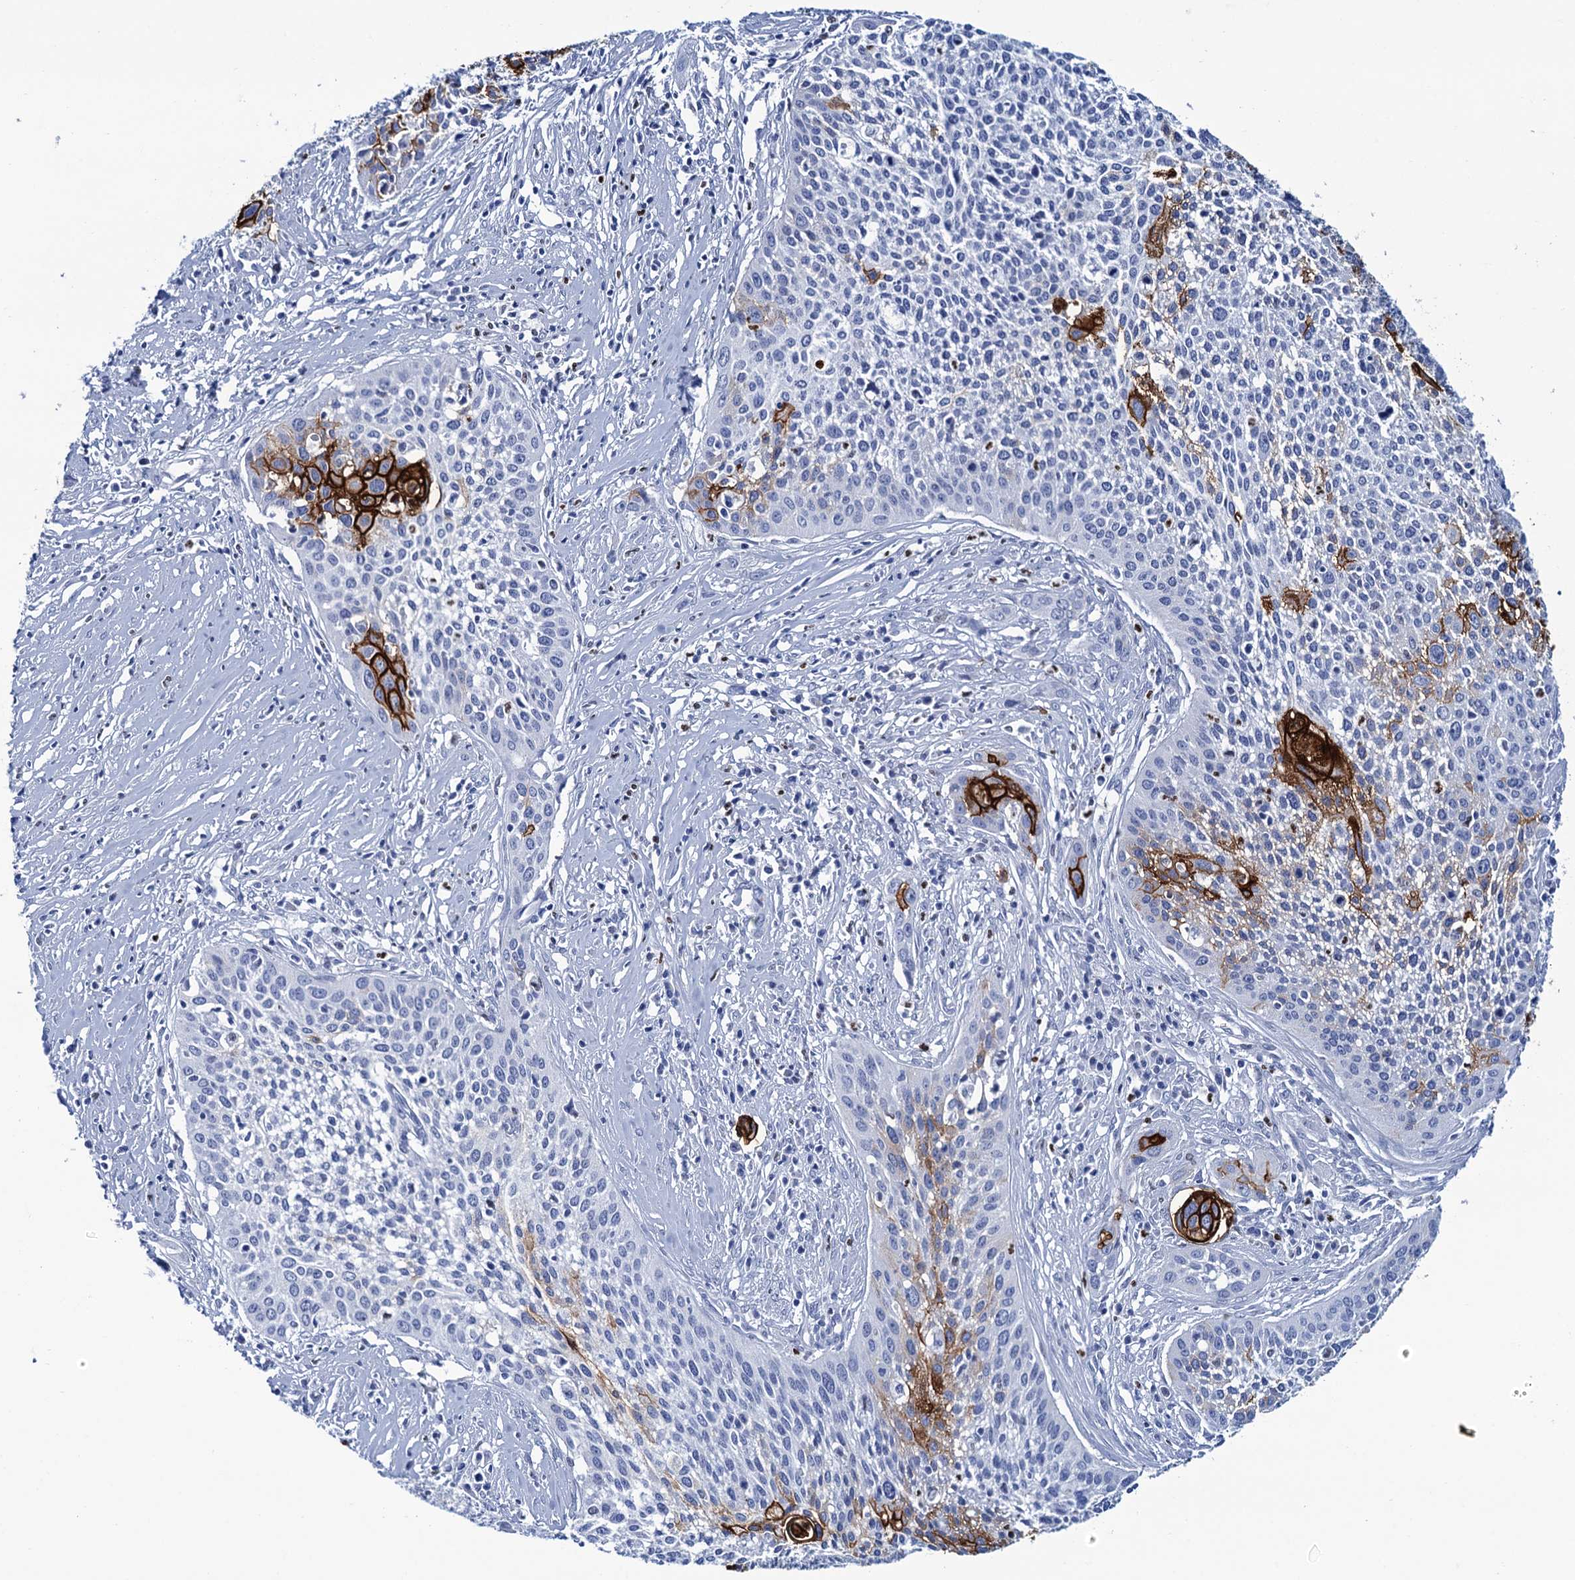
{"staining": {"intensity": "strong", "quantity": "<25%", "location": "cytoplasmic/membranous"}, "tissue": "cervical cancer", "cell_type": "Tumor cells", "image_type": "cancer", "snomed": [{"axis": "morphology", "description": "Squamous cell carcinoma, NOS"}, {"axis": "topography", "description": "Cervix"}], "caption": "This micrograph displays cervical cancer (squamous cell carcinoma) stained with immunohistochemistry (IHC) to label a protein in brown. The cytoplasmic/membranous of tumor cells show strong positivity for the protein. Nuclei are counter-stained blue.", "gene": "RHCG", "patient": {"sex": "female", "age": 34}}